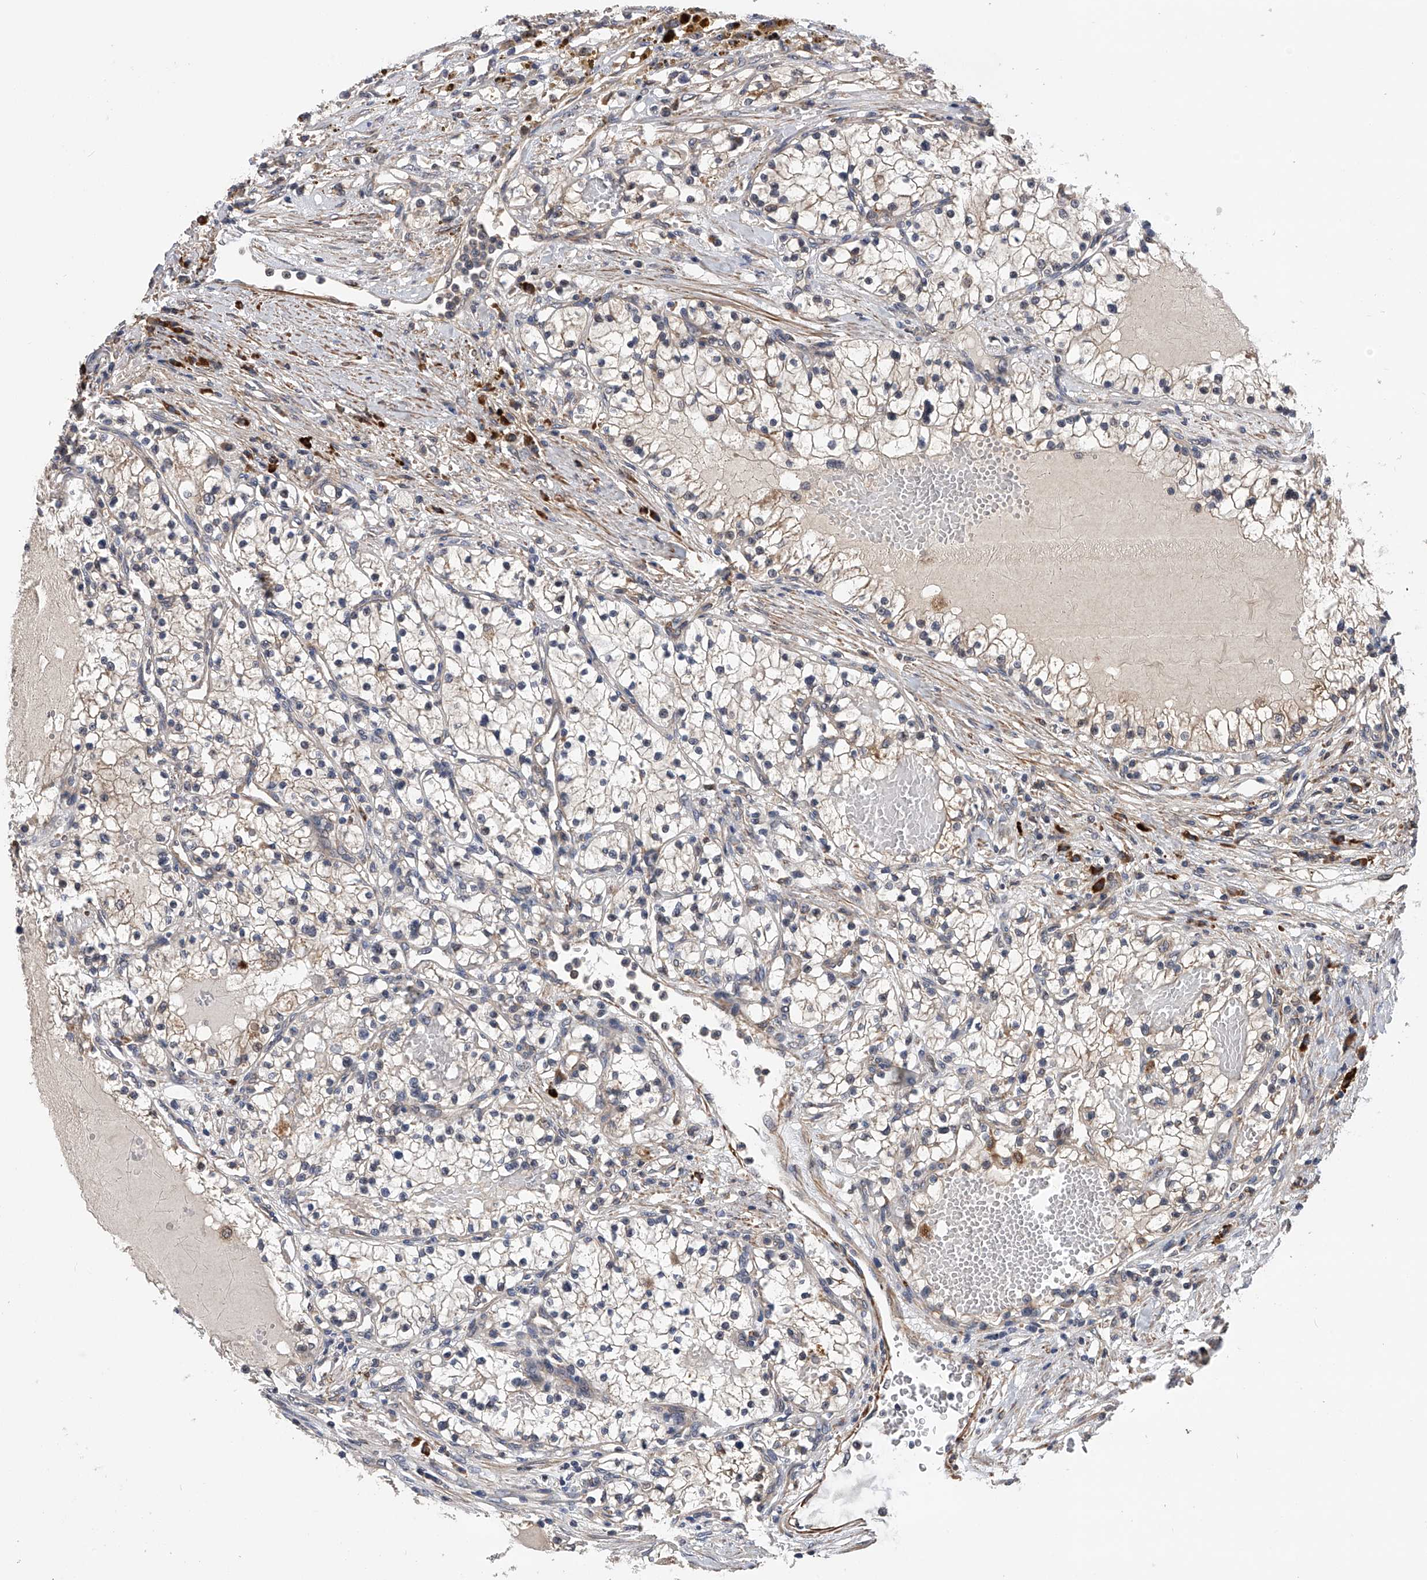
{"staining": {"intensity": "moderate", "quantity": "<25%", "location": "cytoplasmic/membranous"}, "tissue": "renal cancer", "cell_type": "Tumor cells", "image_type": "cancer", "snomed": [{"axis": "morphology", "description": "Normal tissue, NOS"}, {"axis": "morphology", "description": "Adenocarcinoma, NOS"}, {"axis": "topography", "description": "Kidney"}], "caption": "A micrograph of renal adenocarcinoma stained for a protein reveals moderate cytoplasmic/membranous brown staining in tumor cells. The staining was performed using DAB to visualize the protein expression in brown, while the nuclei were stained in blue with hematoxylin (Magnification: 20x).", "gene": "SPOCK1", "patient": {"sex": "male", "age": 68}}